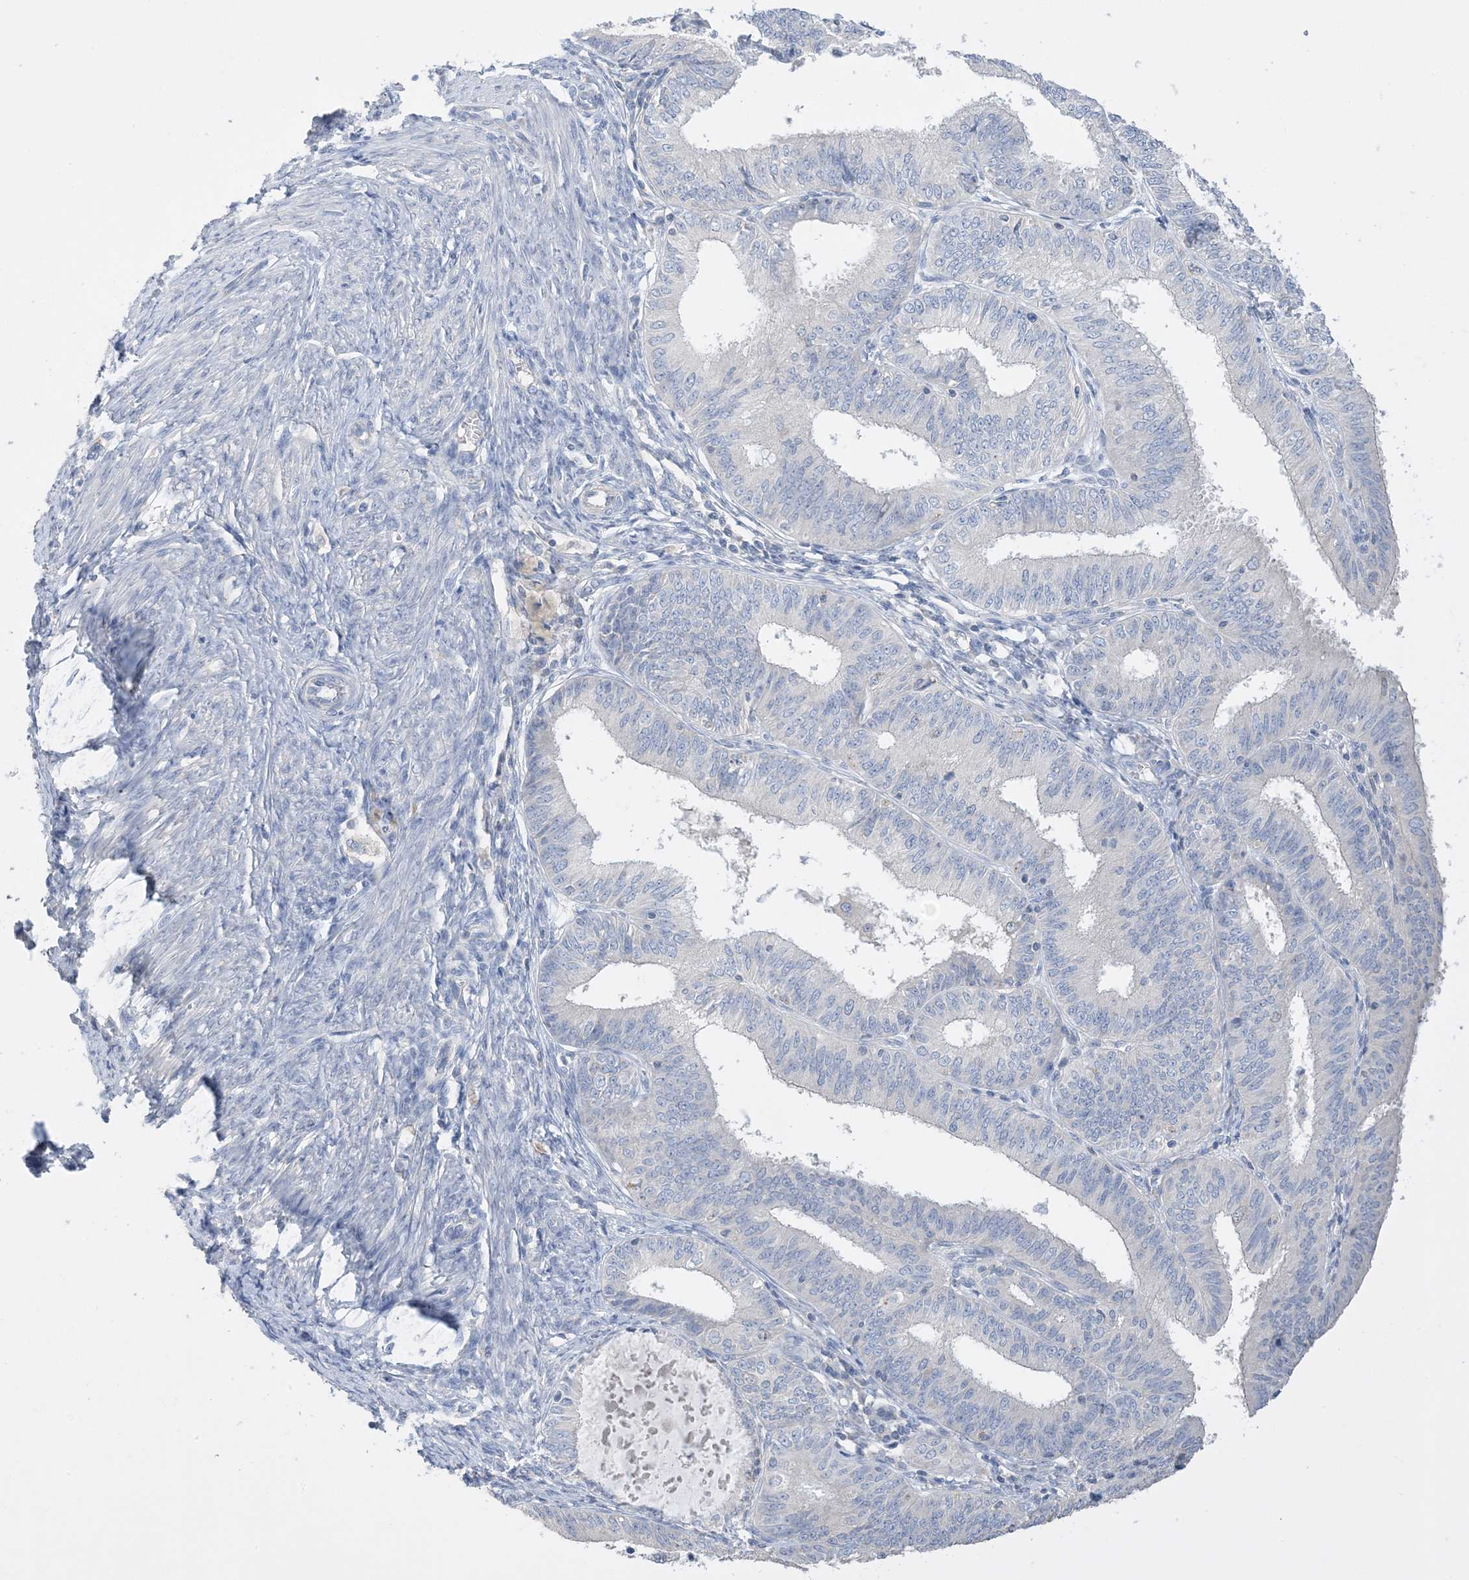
{"staining": {"intensity": "negative", "quantity": "none", "location": "none"}, "tissue": "endometrial cancer", "cell_type": "Tumor cells", "image_type": "cancer", "snomed": [{"axis": "morphology", "description": "Adenocarcinoma, NOS"}, {"axis": "topography", "description": "Endometrium"}], "caption": "High power microscopy micrograph of an IHC photomicrograph of endometrial cancer, revealing no significant expression in tumor cells.", "gene": "KPRP", "patient": {"sex": "female", "age": 51}}